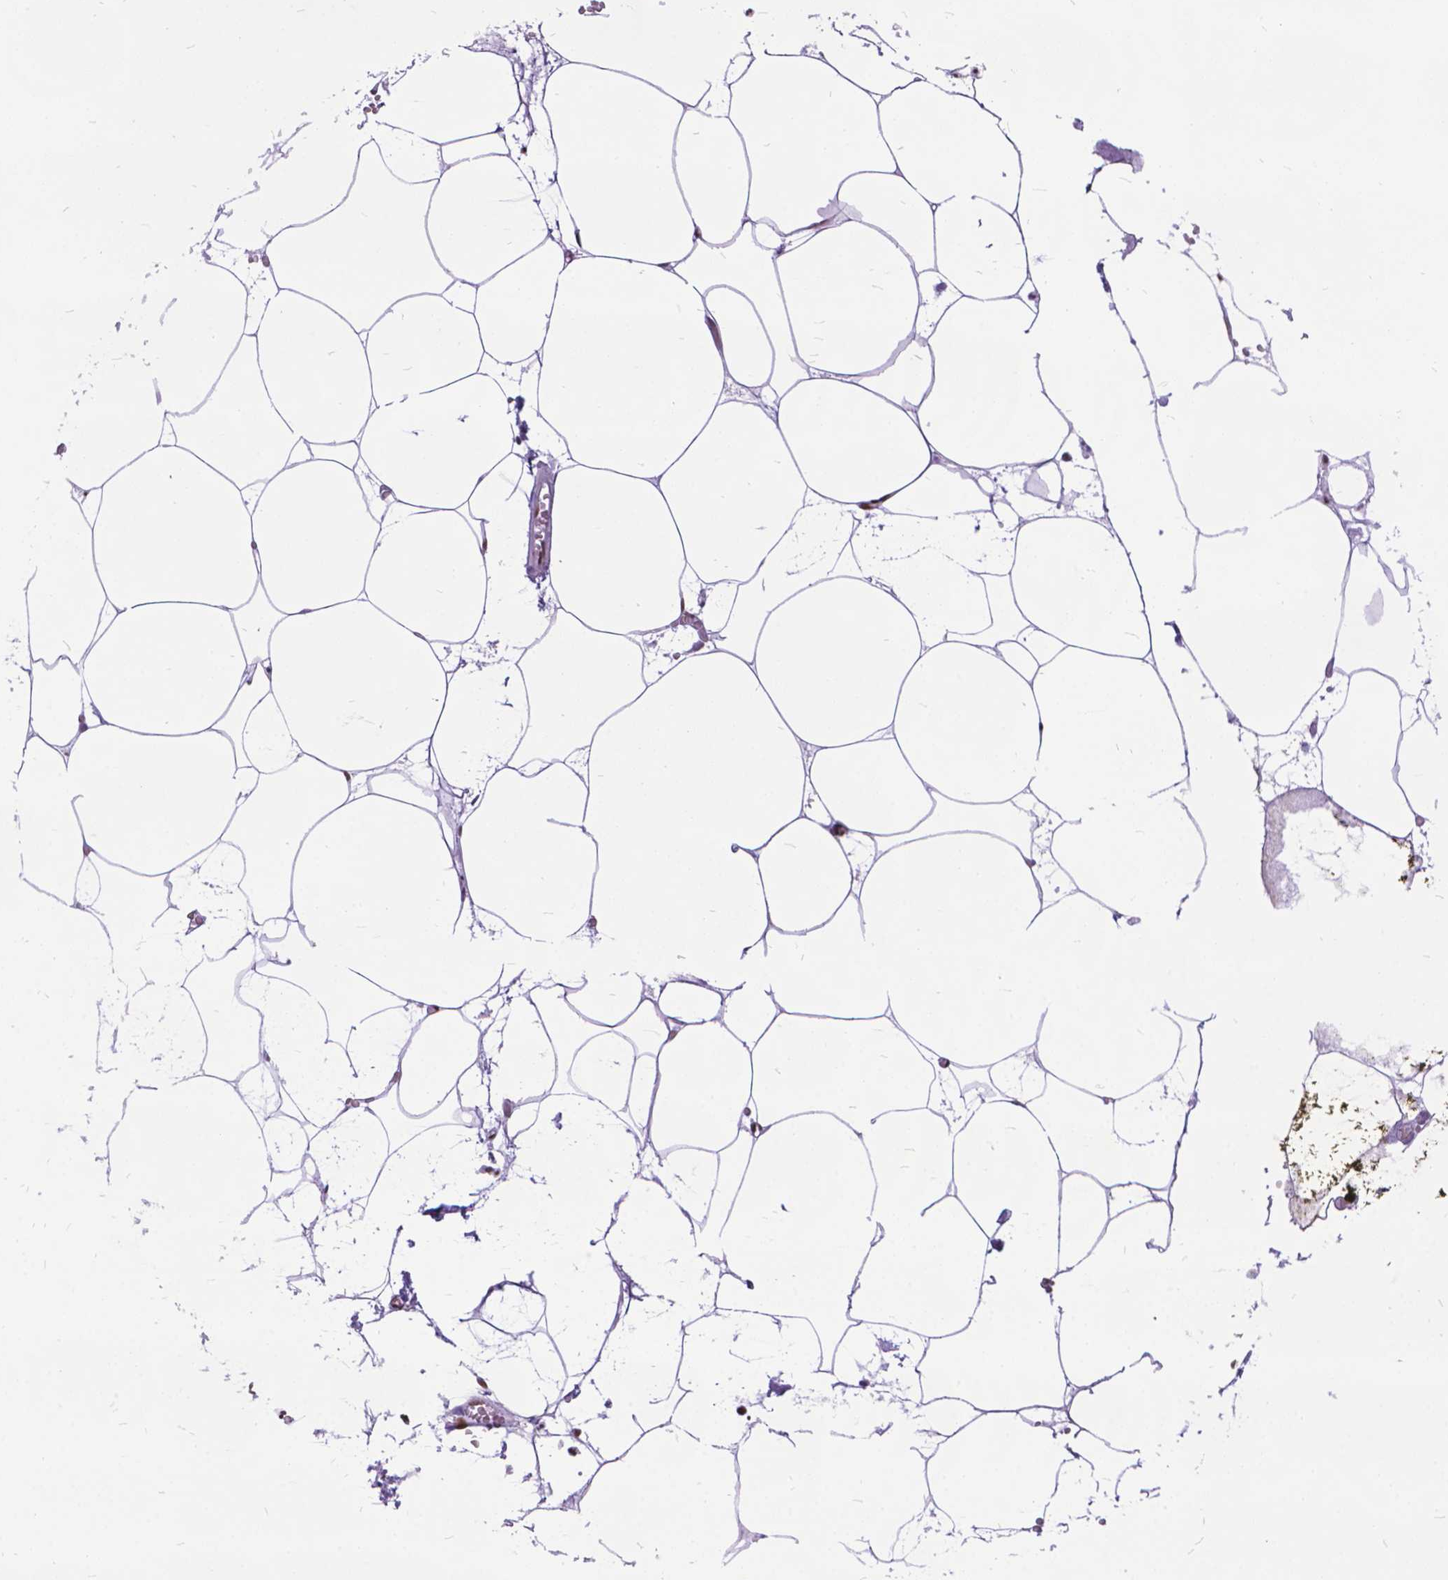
{"staining": {"intensity": "weak", "quantity": "25%-75%", "location": "cytoplasmic/membranous"}, "tissue": "adipose tissue", "cell_type": "Adipocytes", "image_type": "normal", "snomed": [{"axis": "morphology", "description": "Normal tissue, NOS"}, {"axis": "topography", "description": "Adipose tissue"}, {"axis": "topography", "description": "Pancreas"}, {"axis": "topography", "description": "Peripheral nerve tissue"}], "caption": "Immunohistochemistry (IHC) staining of normal adipose tissue, which reveals low levels of weak cytoplasmic/membranous expression in approximately 25%-75% of adipocytes indicating weak cytoplasmic/membranous protein expression. The staining was performed using DAB (3,3'-diaminobenzidine) (brown) for protein detection and nuclei were counterstained in hematoxylin (blue).", "gene": "POLE4", "patient": {"sex": "female", "age": 58}}